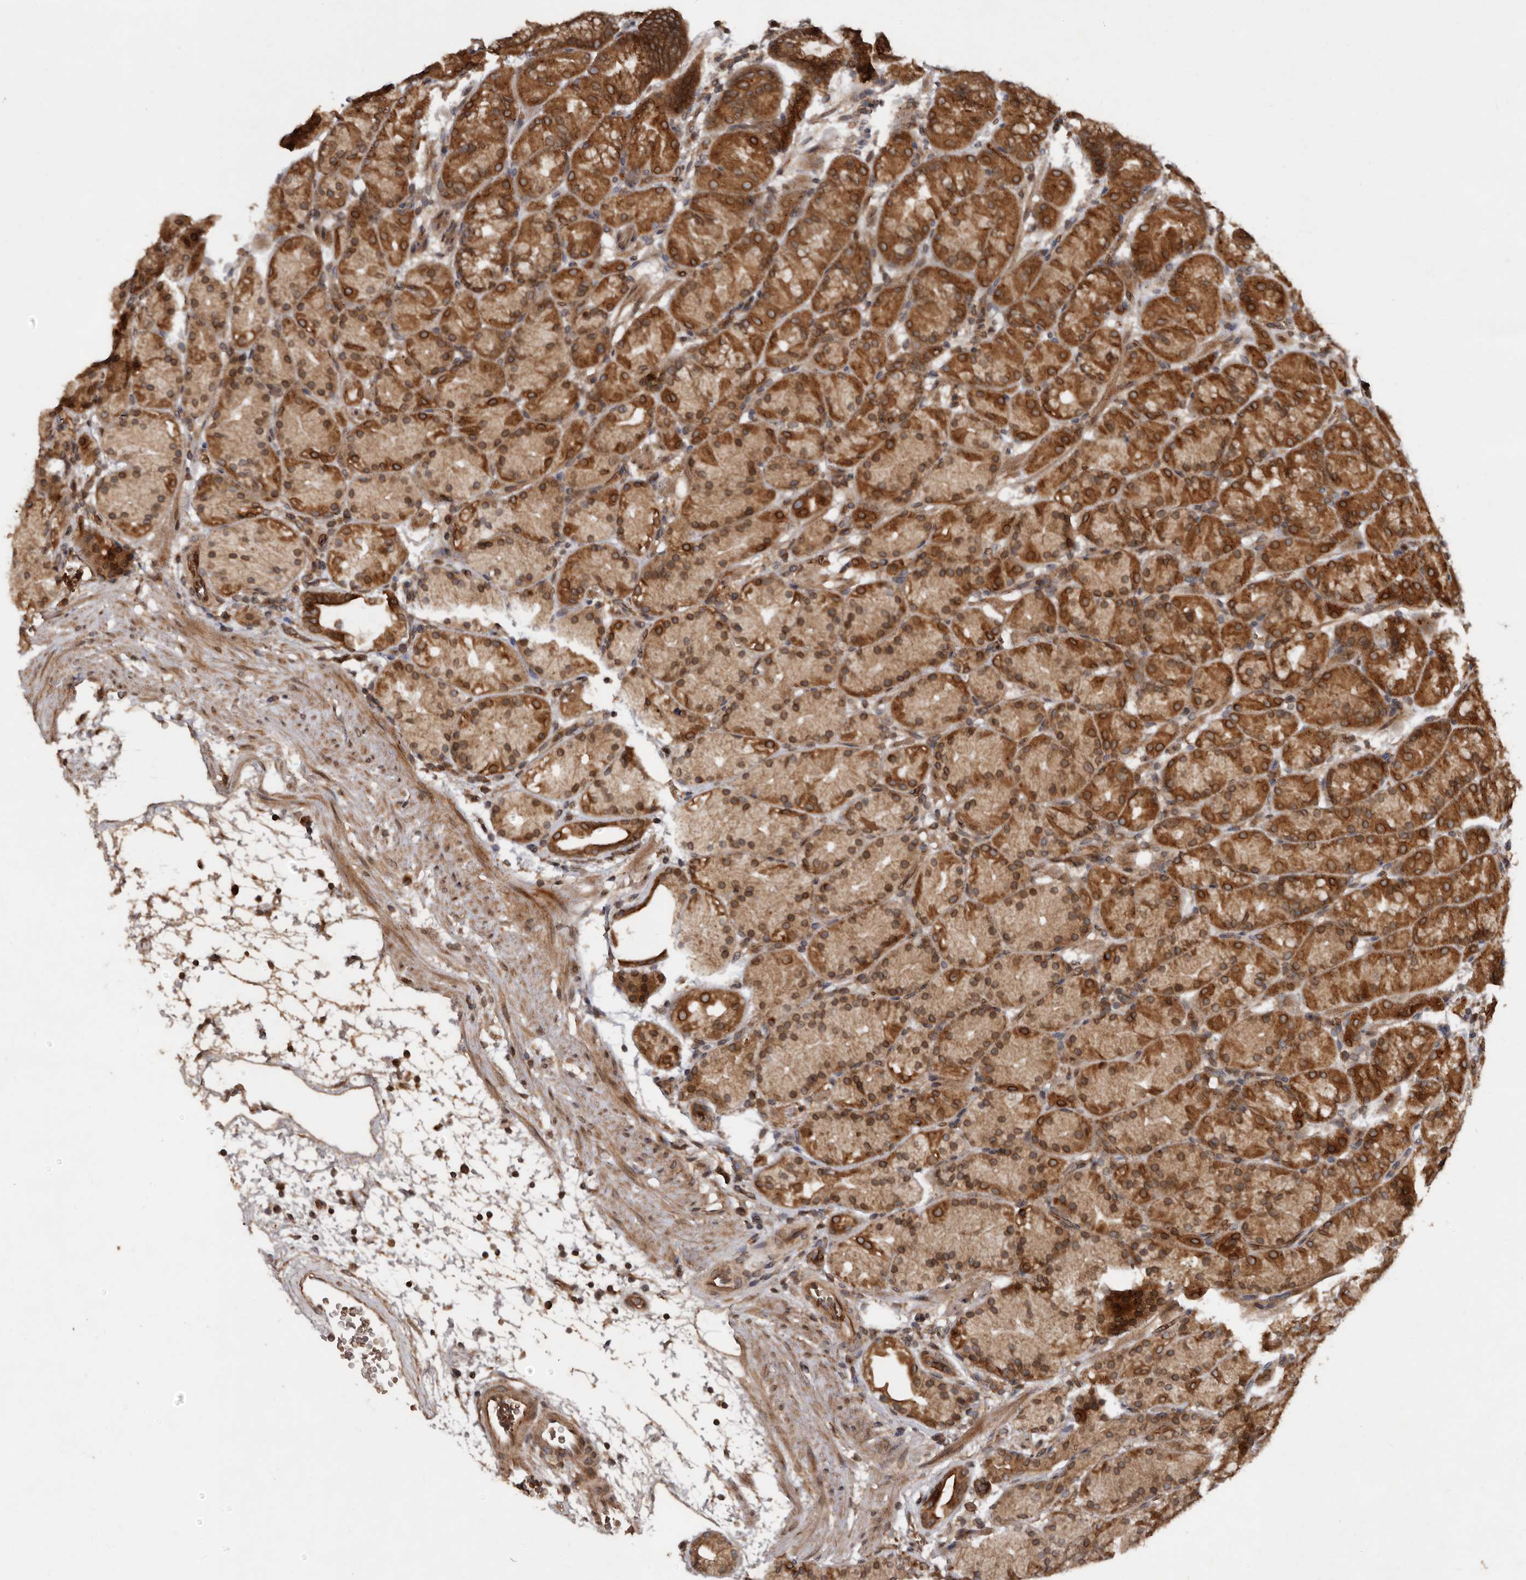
{"staining": {"intensity": "strong", "quantity": ">75%", "location": "cytoplasmic/membranous,nuclear"}, "tissue": "stomach", "cell_type": "Glandular cells", "image_type": "normal", "snomed": [{"axis": "morphology", "description": "Normal tissue, NOS"}, {"axis": "topography", "description": "Stomach, upper"}], "caption": "DAB (3,3'-diaminobenzidine) immunohistochemical staining of benign stomach shows strong cytoplasmic/membranous,nuclear protein positivity in approximately >75% of glandular cells. The protein is stained brown, and the nuclei are stained in blue (DAB IHC with brightfield microscopy, high magnification).", "gene": "STK36", "patient": {"sex": "male", "age": 48}}